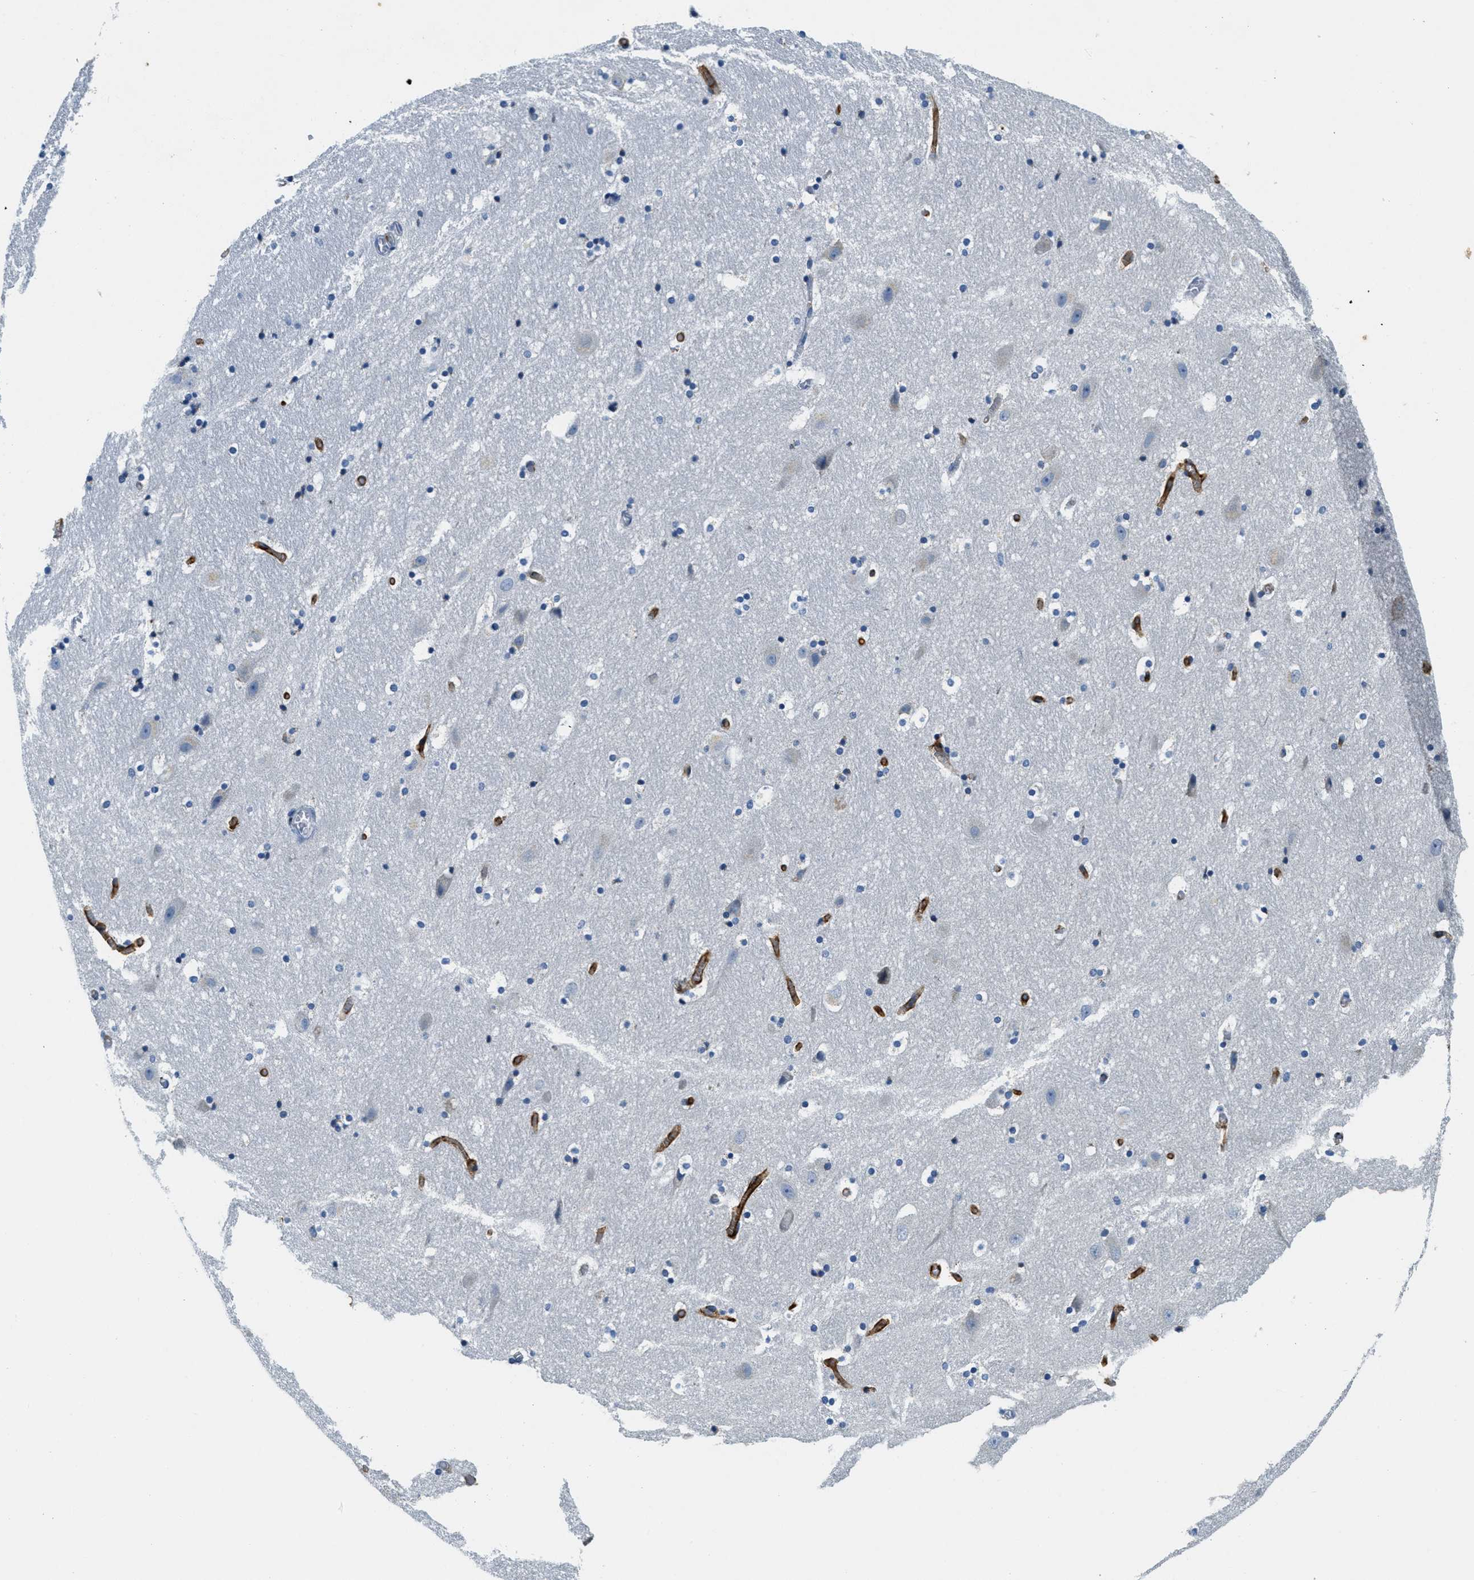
{"staining": {"intensity": "weak", "quantity": "<25%", "location": "cytoplasmic/membranous"}, "tissue": "hippocampus", "cell_type": "Glial cells", "image_type": "normal", "snomed": [{"axis": "morphology", "description": "Normal tissue, NOS"}, {"axis": "topography", "description": "Hippocampus"}], "caption": "IHC histopathology image of unremarkable hippocampus stained for a protein (brown), which demonstrates no positivity in glial cells.", "gene": "CA4", "patient": {"sex": "male", "age": 45}}